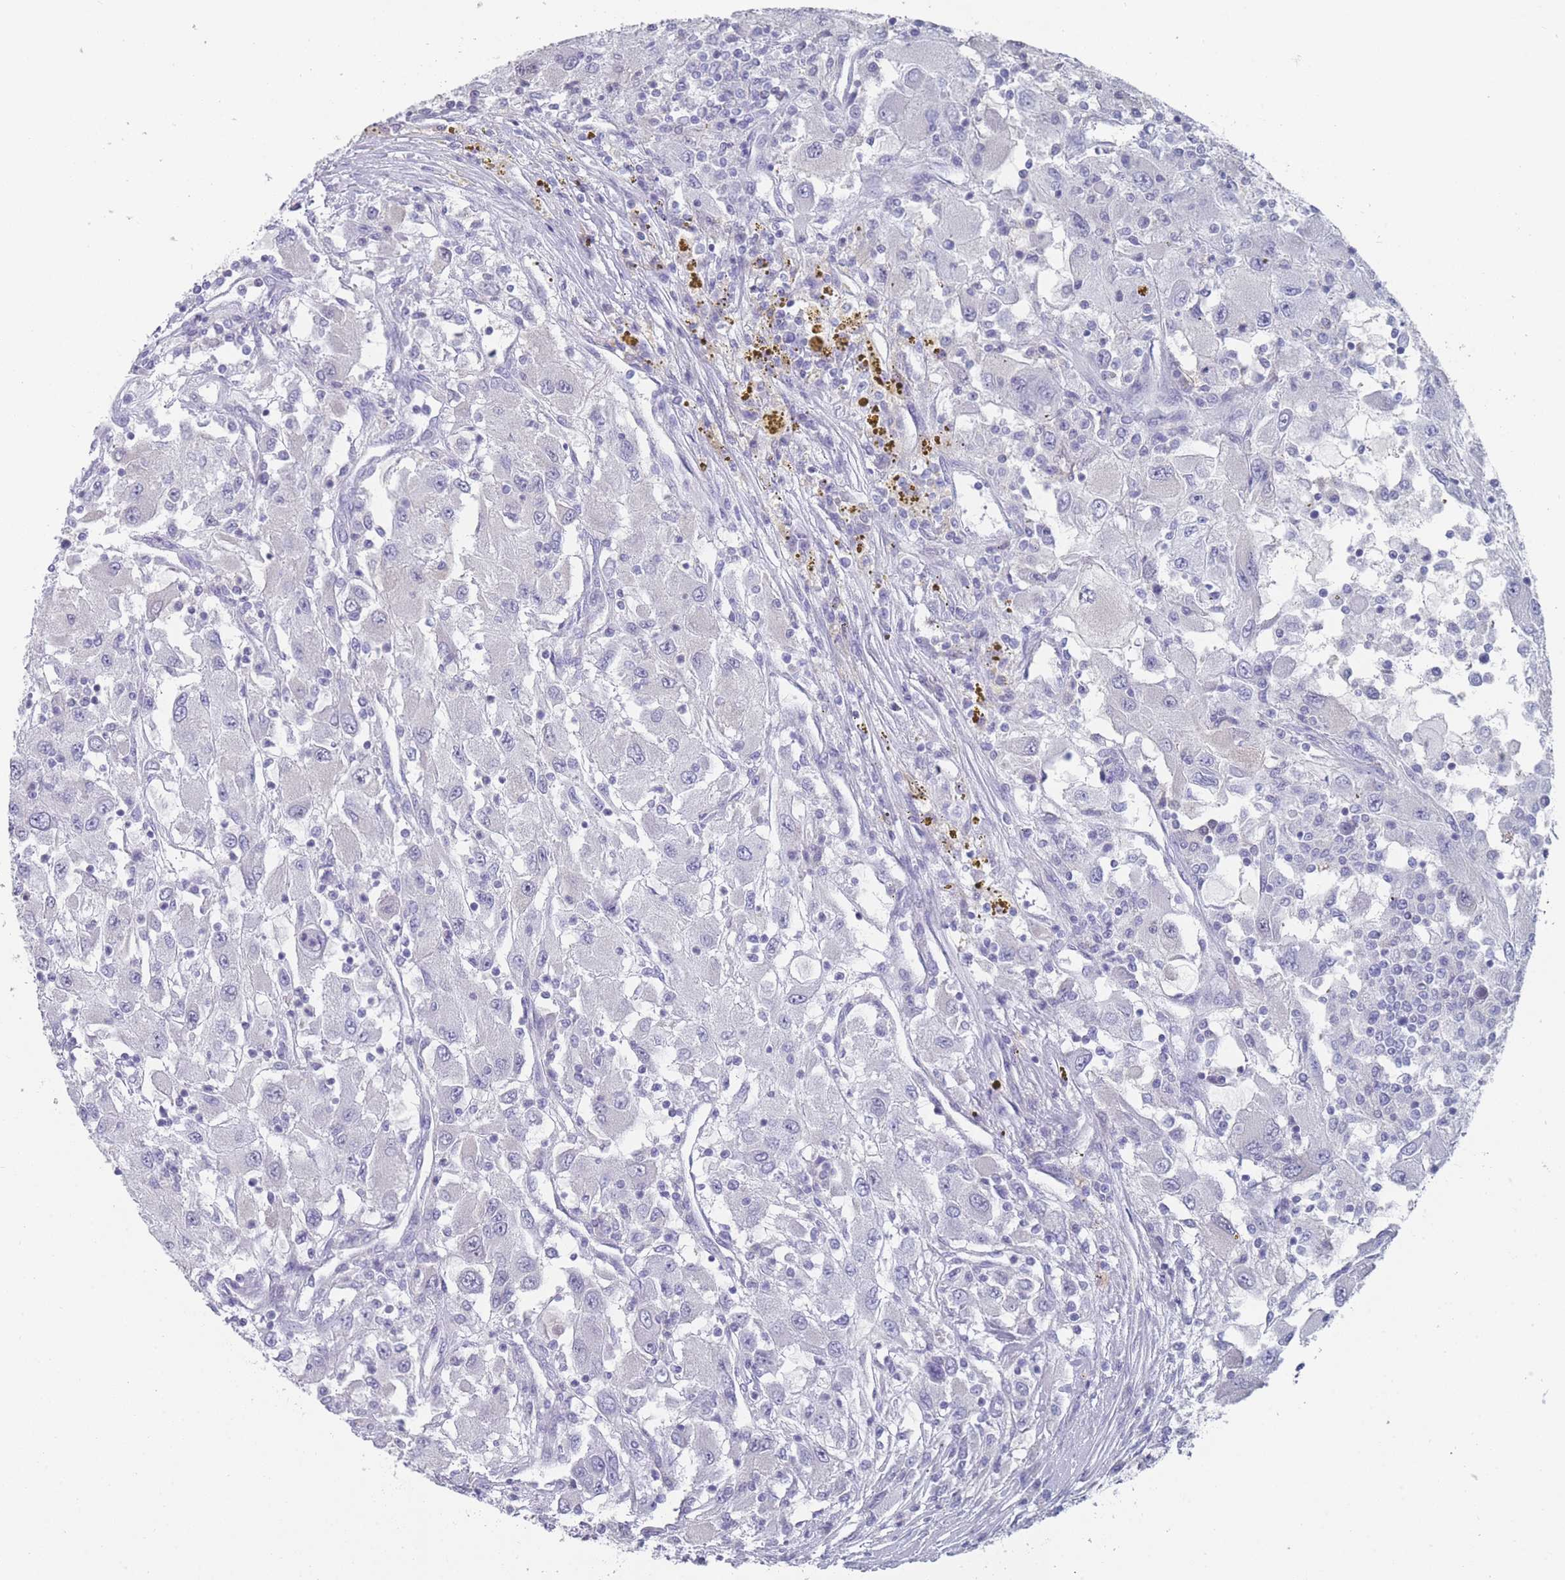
{"staining": {"intensity": "negative", "quantity": "none", "location": "none"}, "tissue": "renal cancer", "cell_type": "Tumor cells", "image_type": "cancer", "snomed": [{"axis": "morphology", "description": "Adenocarcinoma, NOS"}, {"axis": "topography", "description": "Kidney"}], "caption": "A histopathology image of adenocarcinoma (renal) stained for a protein displays no brown staining in tumor cells.", "gene": "CYP51A1", "patient": {"sex": "female", "age": 67}}